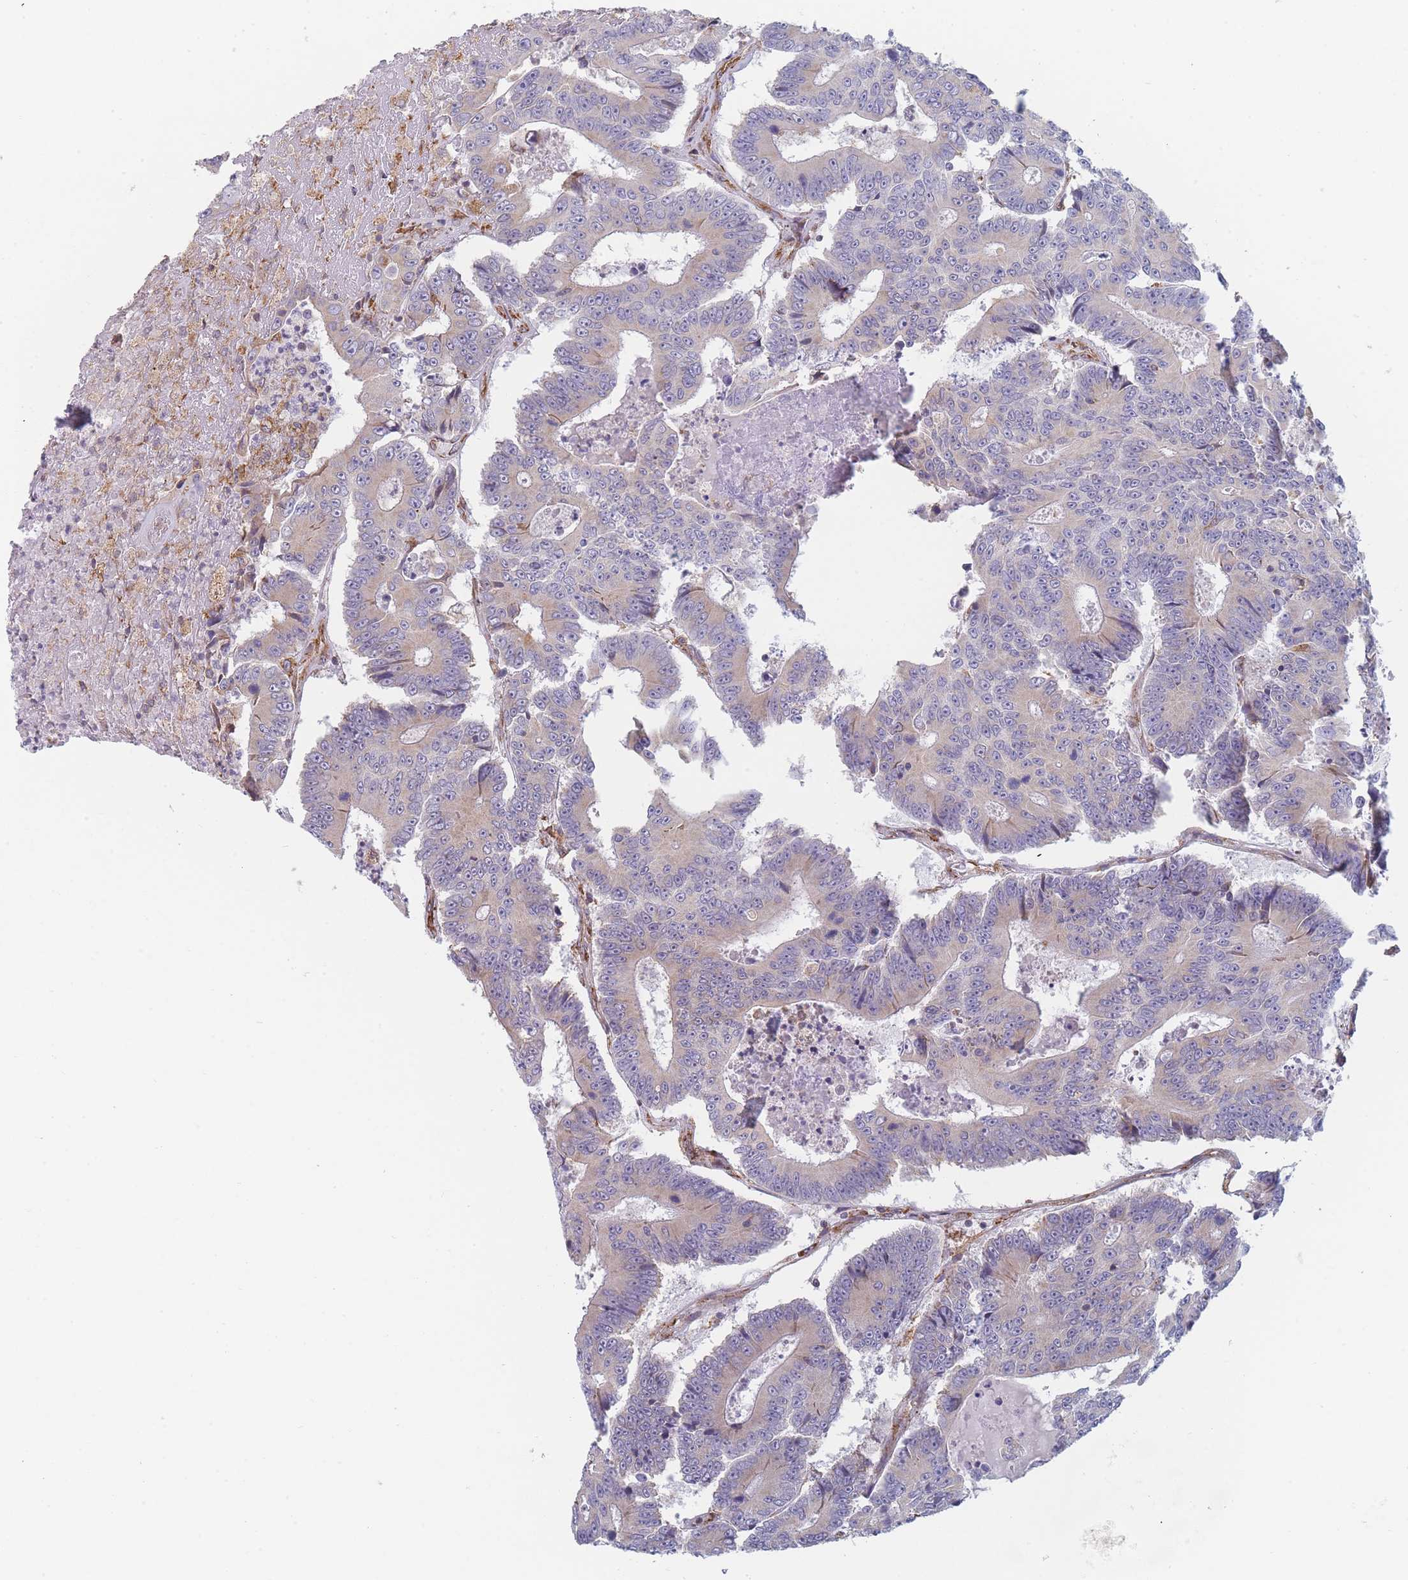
{"staining": {"intensity": "weak", "quantity": "<25%", "location": "cytoplasmic/membranous"}, "tissue": "colorectal cancer", "cell_type": "Tumor cells", "image_type": "cancer", "snomed": [{"axis": "morphology", "description": "Adenocarcinoma, NOS"}, {"axis": "topography", "description": "Colon"}], "caption": "Immunohistochemical staining of human adenocarcinoma (colorectal) reveals no significant expression in tumor cells. (Immunohistochemistry (ihc), brightfield microscopy, high magnification).", "gene": "OR7C2", "patient": {"sex": "male", "age": 83}}